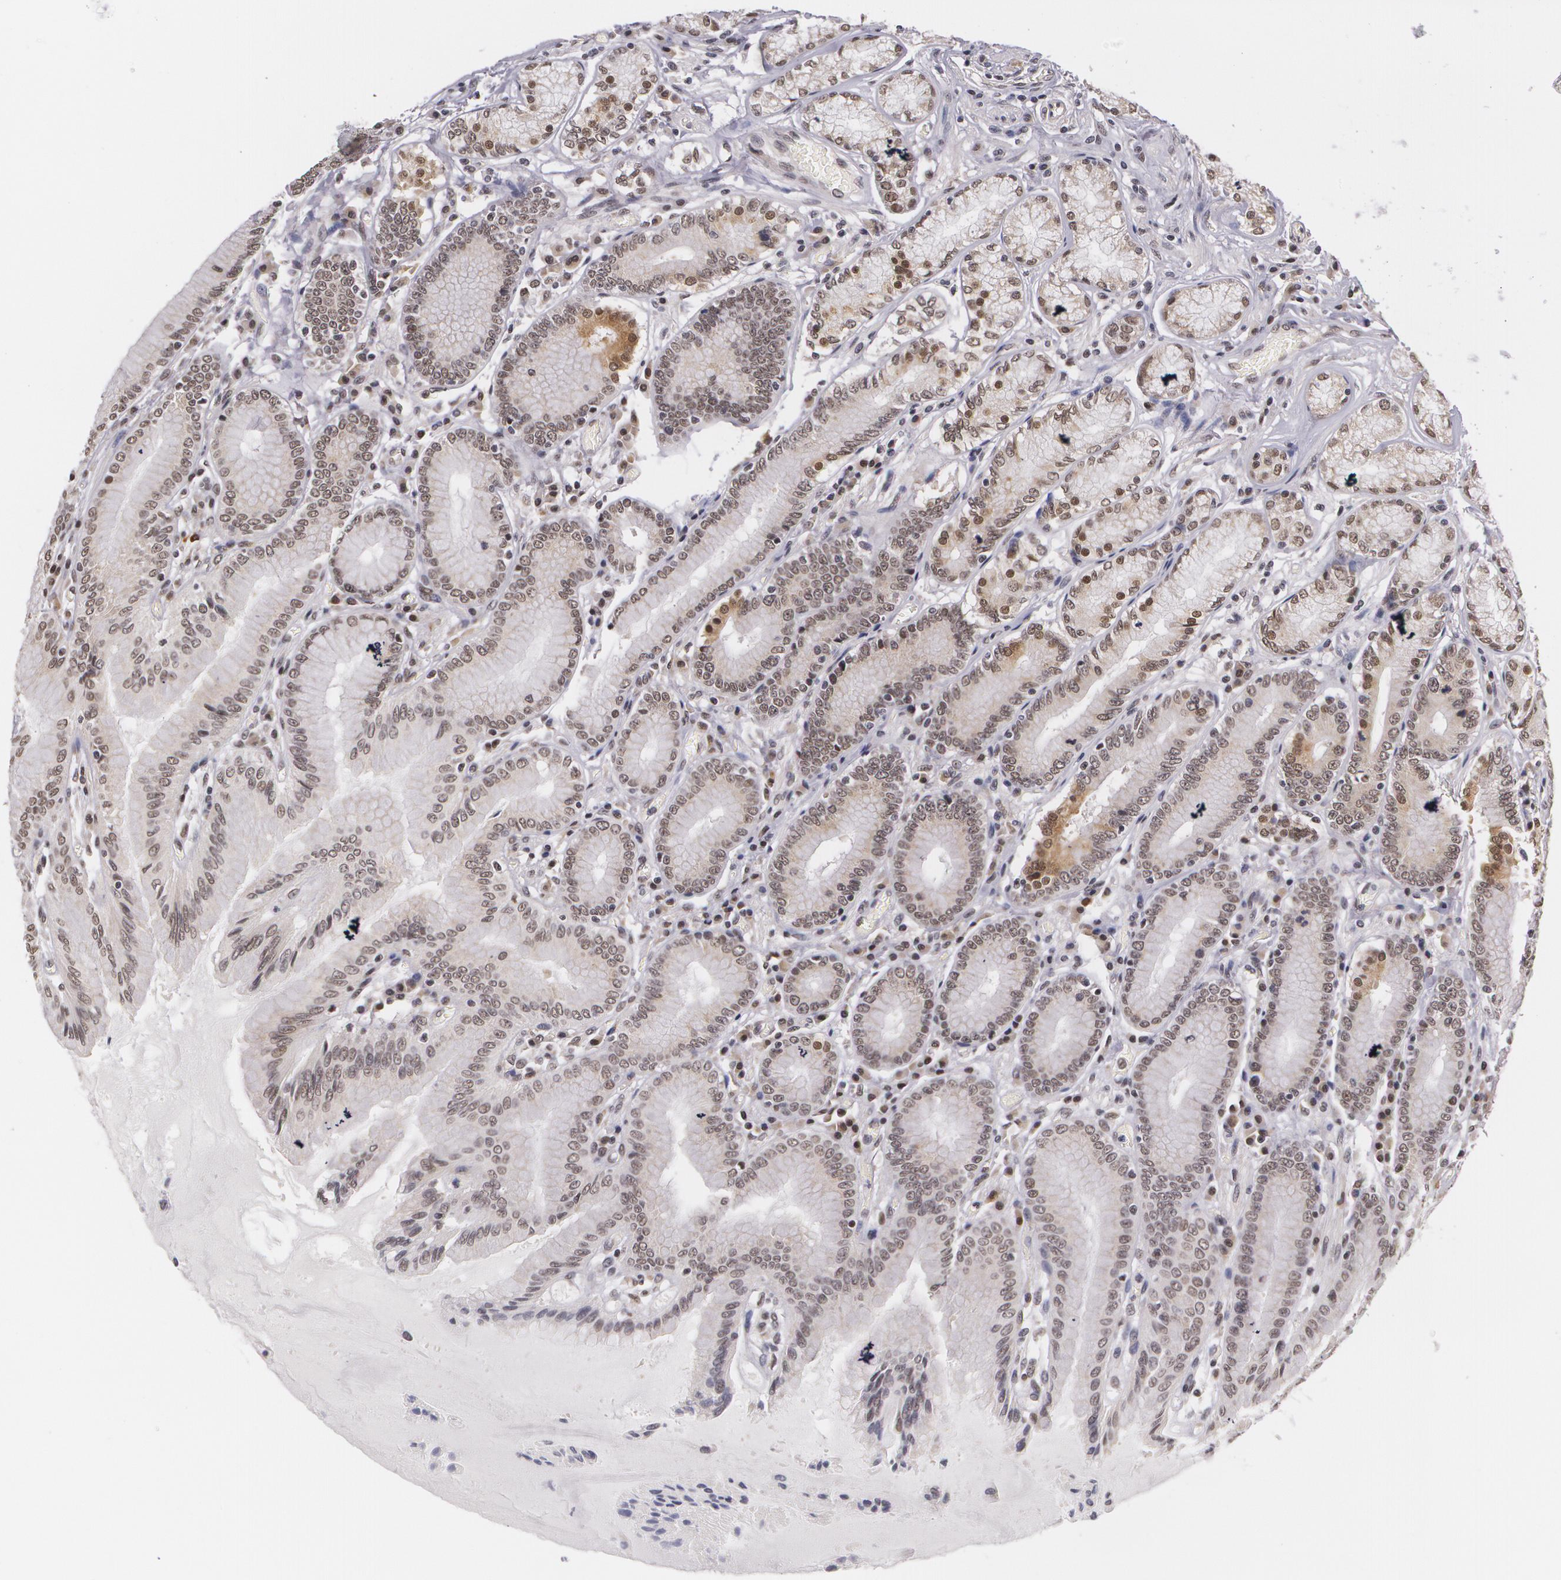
{"staining": {"intensity": "weak", "quantity": "25%-75%", "location": "nuclear"}, "tissue": "stomach", "cell_type": "Glandular cells", "image_type": "normal", "snomed": [{"axis": "morphology", "description": "Normal tissue, NOS"}, {"axis": "morphology", "description": "Adenocarcinoma, NOS"}, {"axis": "topography", "description": "Stomach, lower"}], "caption": "Stomach stained with DAB (3,3'-diaminobenzidine) immunohistochemistry (IHC) exhibits low levels of weak nuclear staining in about 25%-75% of glandular cells.", "gene": "ALX1", "patient": {"sex": "female", "age": 76}}